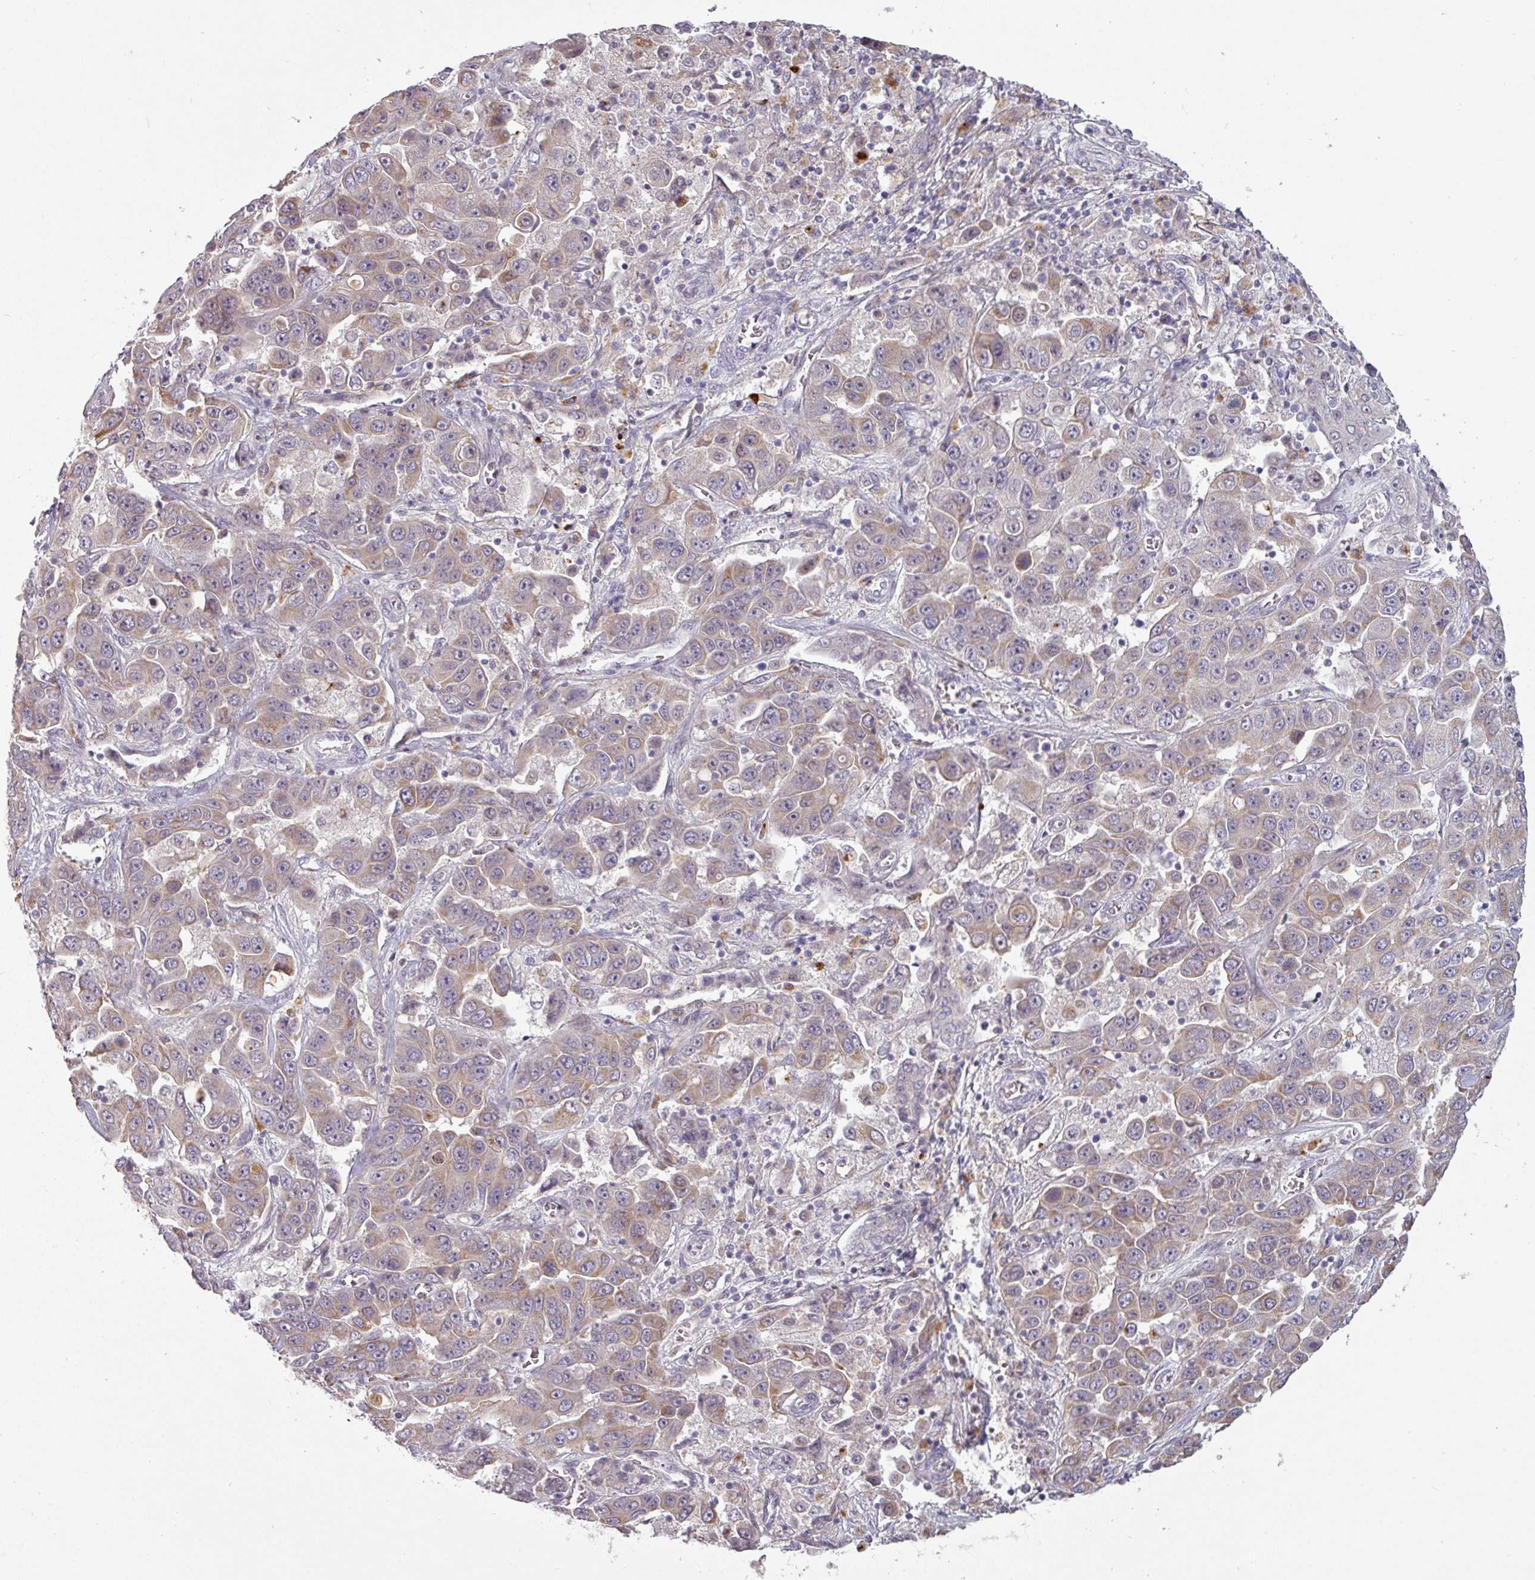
{"staining": {"intensity": "moderate", "quantity": "25%-75%", "location": "cytoplasmic/membranous"}, "tissue": "liver cancer", "cell_type": "Tumor cells", "image_type": "cancer", "snomed": [{"axis": "morphology", "description": "Cholangiocarcinoma"}, {"axis": "topography", "description": "Liver"}], "caption": "A brown stain highlights moderate cytoplasmic/membranous expression of a protein in human liver cancer tumor cells.", "gene": "C2orf16", "patient": {"sex": "female", "age": 52}}